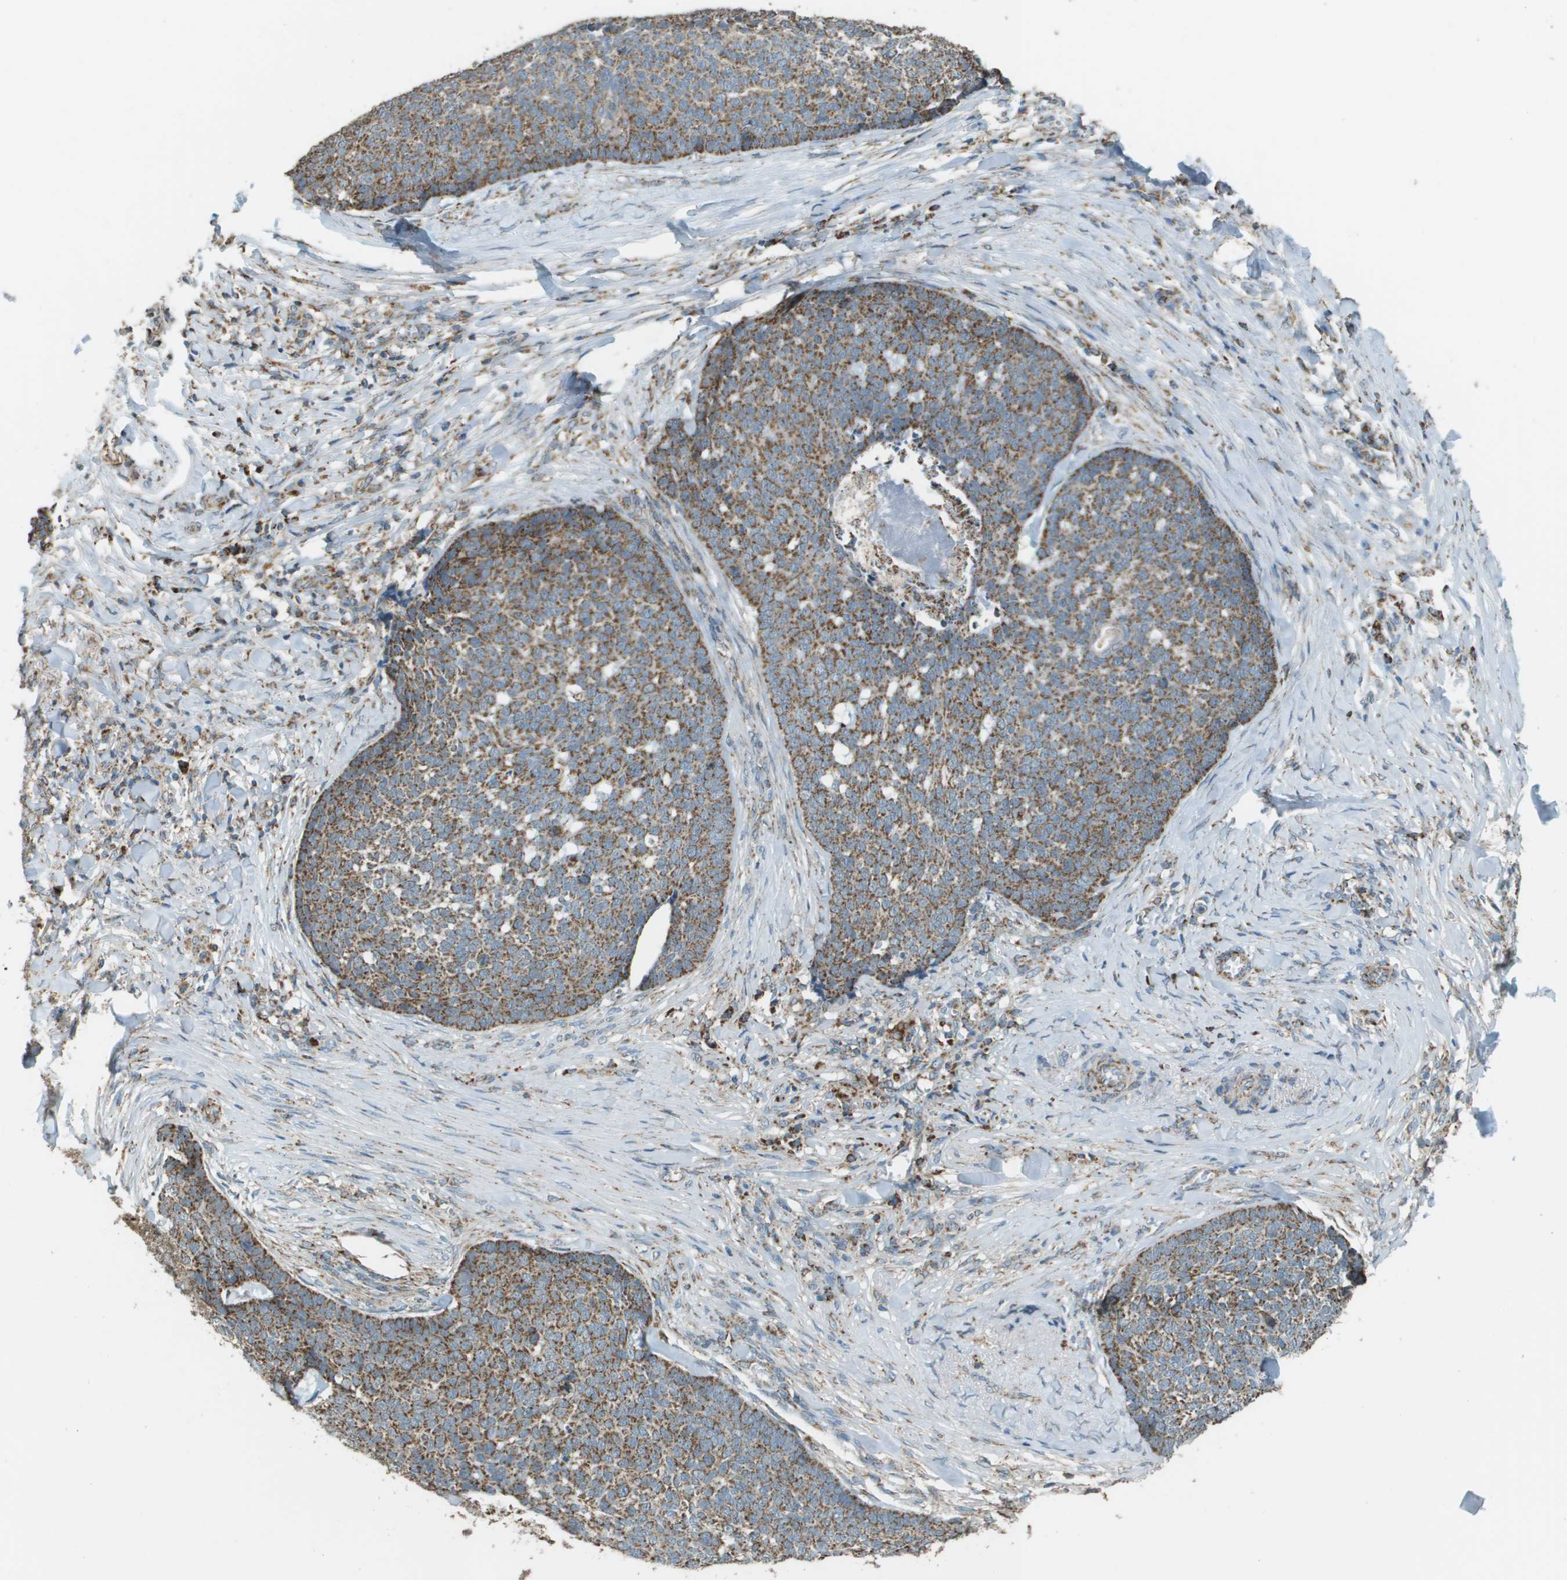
{"staining": {"intensity": "moderate", "quantity": ">75%", "location": "cytoplasmic/membranous"}, "tissue": "skin cancer", "cell_type": "Tumor cells", "image_type": "cancer", "snomed": [{"axis": "morphology", "description": "Basal cell carcinoma"}, {"axis": "topography", "description": "Skin"}], "caption": "Immunohistochemical staining of basal cell carcinoma (skin) displays medium levels of moderate cytoplasmic/membranous positivity in about >75% of tumor cells.", "gene": "FH", "patient": {"sex": "male", "age": 84}}